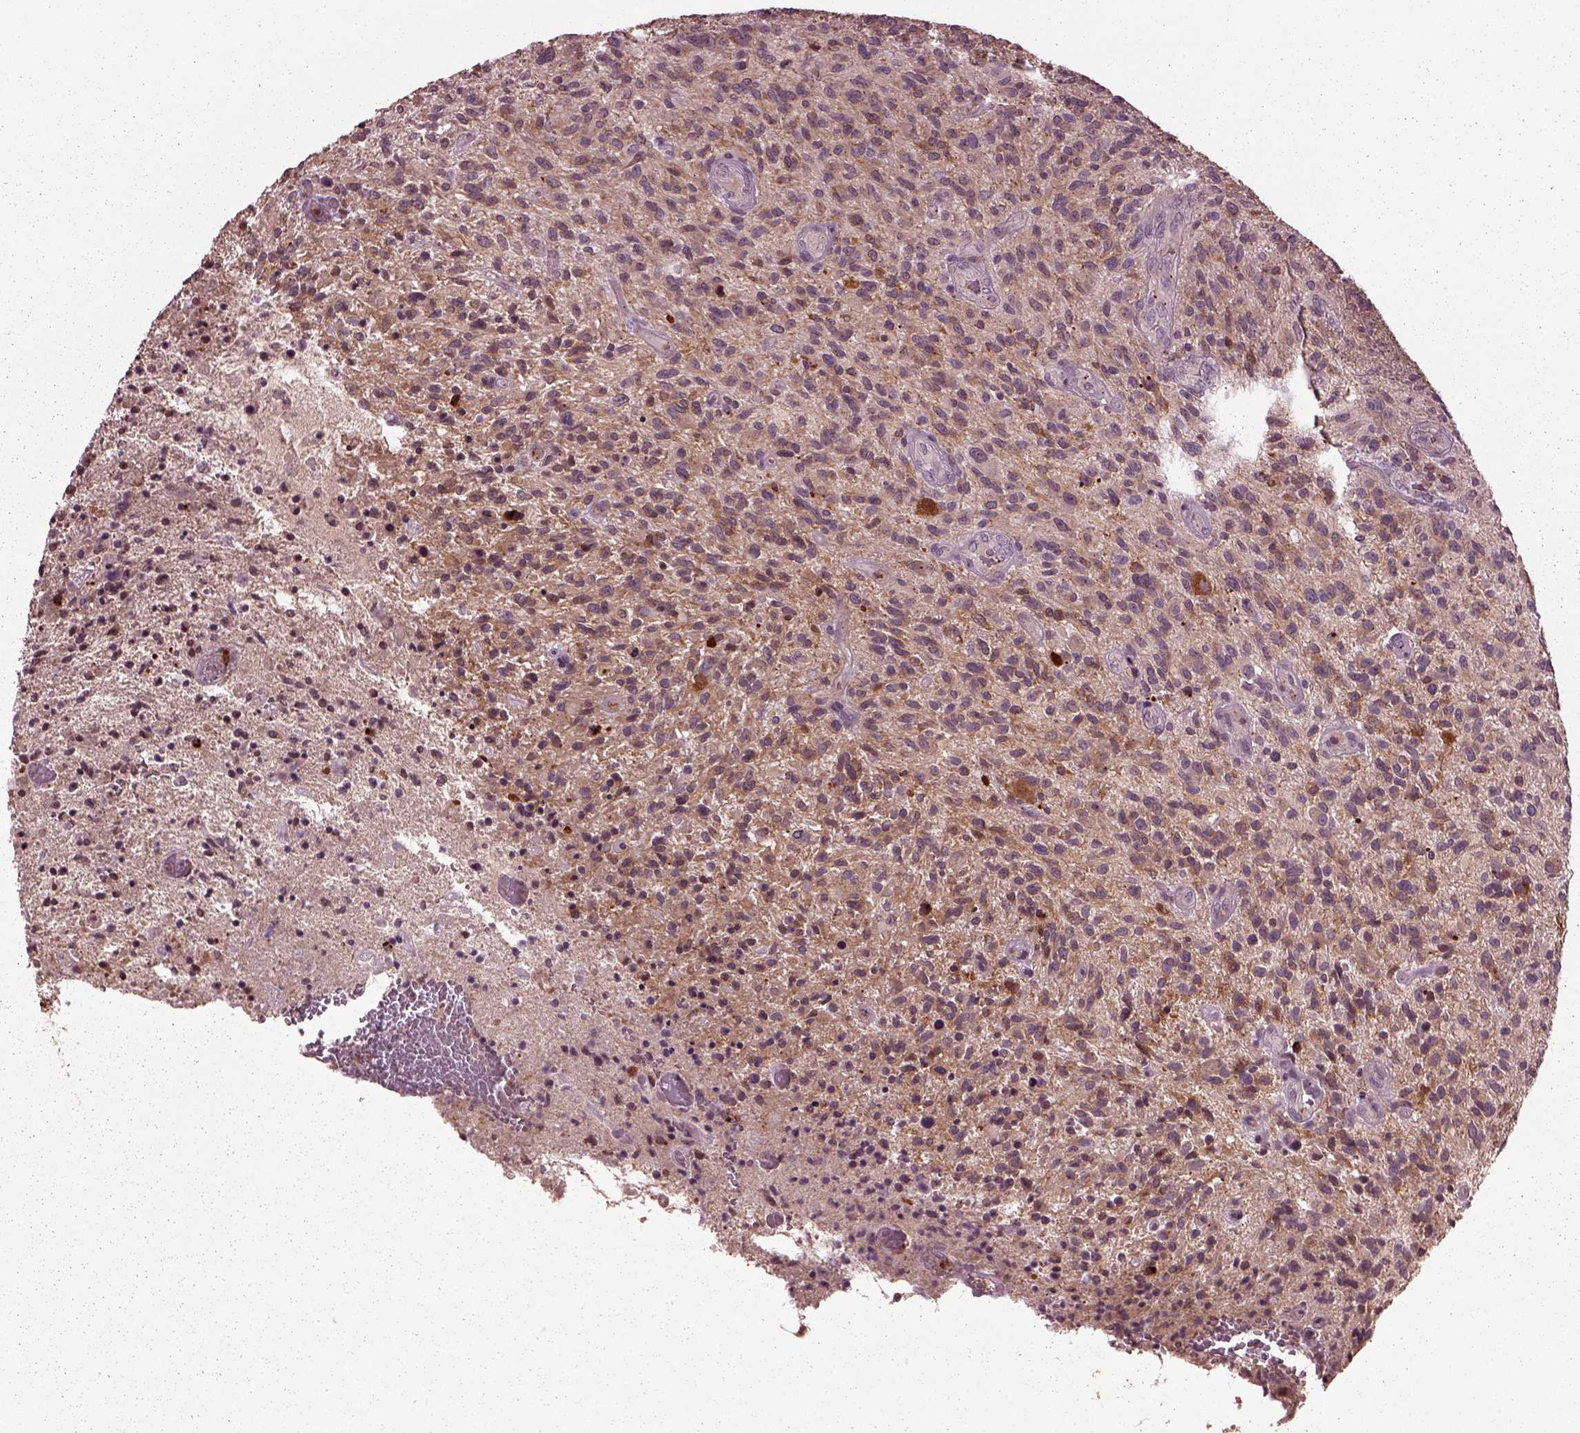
{"staining": {"intensity": "moderate", "quantity": ">75%", "location": "cytoplasmic/membranous"}, "tissue": "glioma", "cell_type": "Tumor cells", "image_type": "cancer", "snomed": [{"axis": "morphology", "description": "Glioma, malignant, High grade"}, {"axis": "topography", "description": "Brain"}], "caption": "Immunohistochemistry (IHC) image of neoplastic tissue: malignant glioma (high-grade) stained using immunohistochemistry demonstrates medium levels of moderate protein expression localized specifically in the cytoplasmic/membranous of tumor cells, appearing as a cytoplasmic/membranous brown color.", "gene": "RUFY3", "patient": {"sex": "male", "age": 47}}